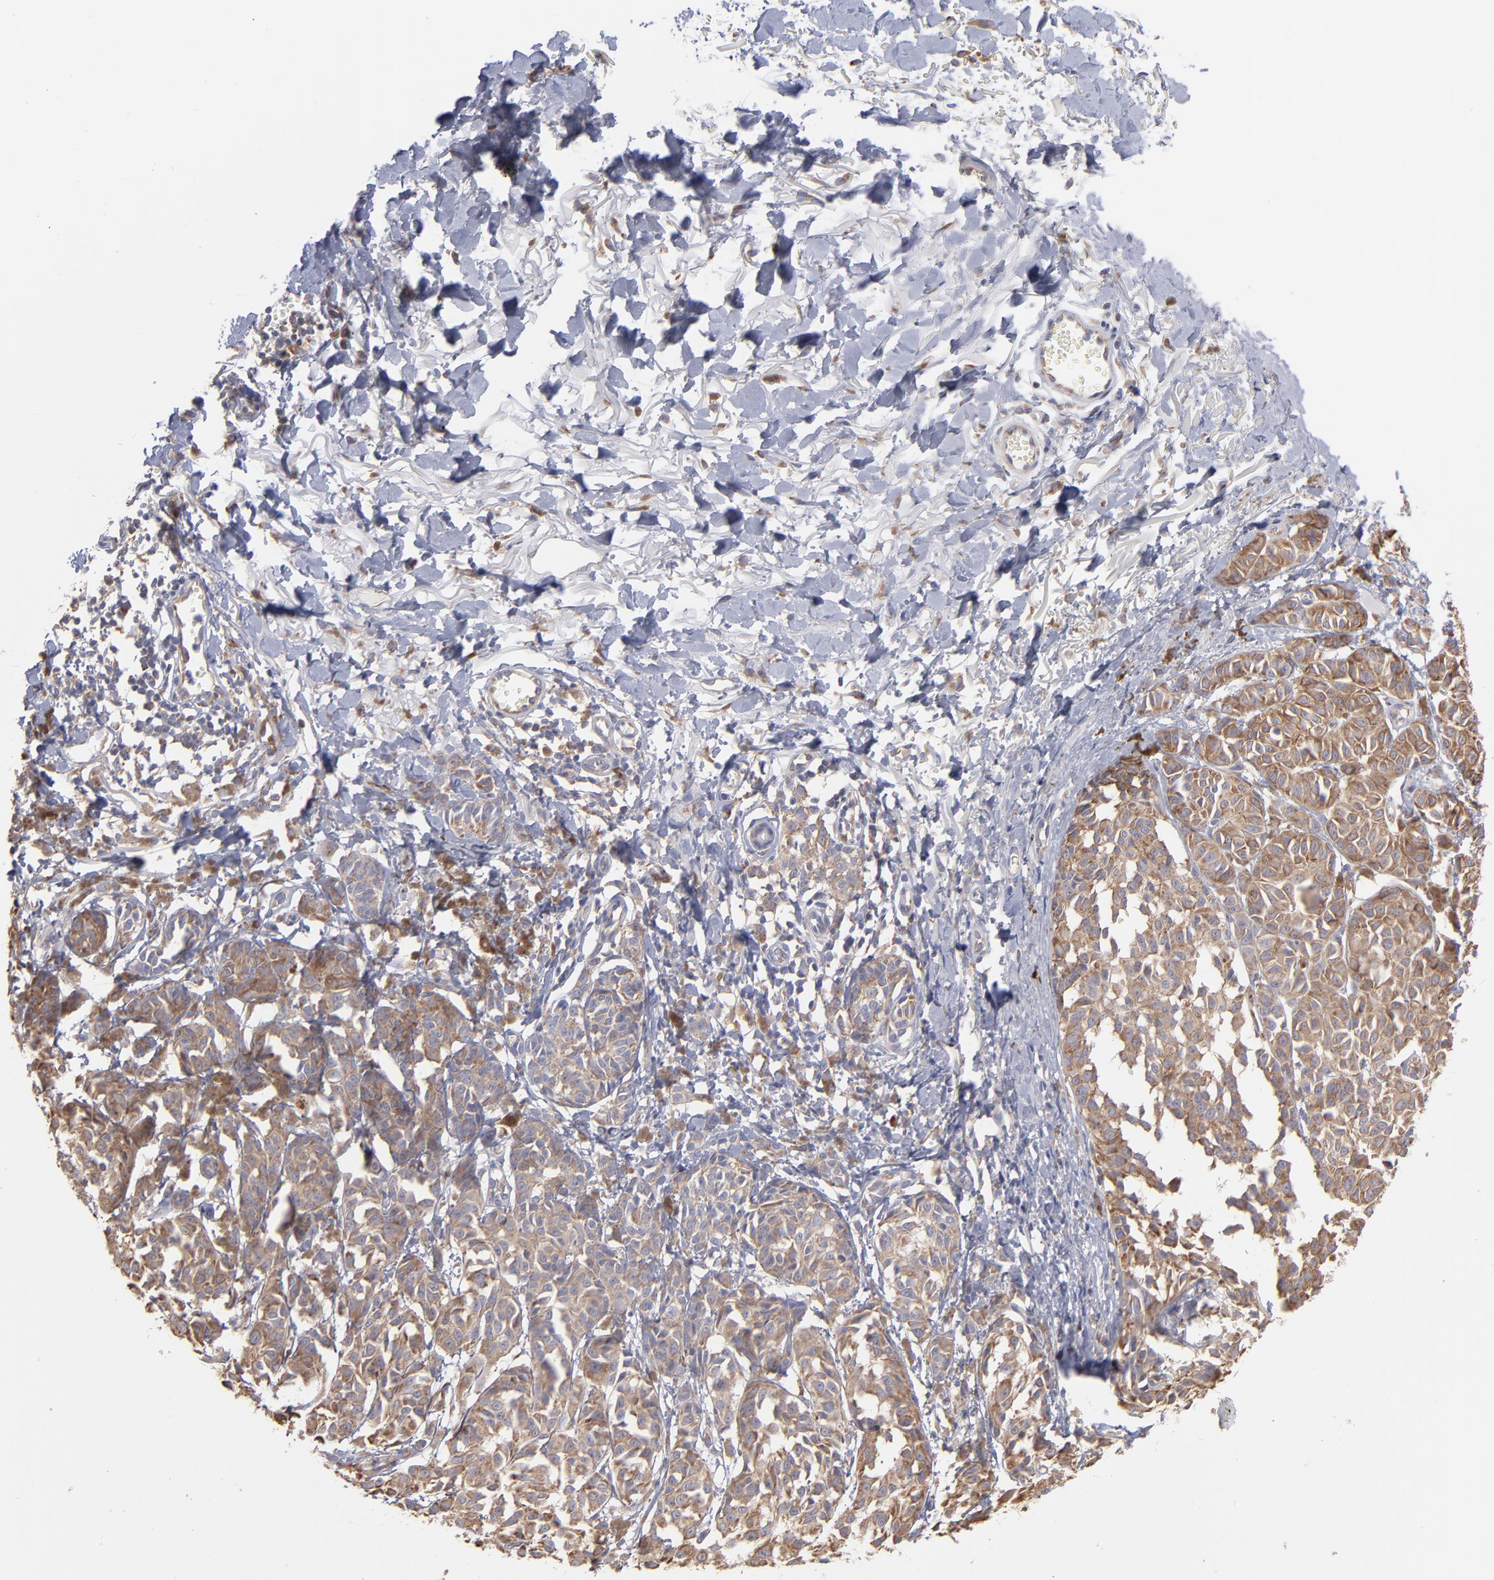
{"staining": {"intensity": "weak", "quantity": ">75%", "location": "cytoplasmic/membranous"}, "tissue": "melanoma", "cell_type": "Tumor cells", "image_type": "cancer", "snomed": [{"axis": "morphology", "description": "Malignant melanoma, NOS"}, {"axis": "topography", "description": "Skin"}], "caption": "Malignant melanoma stained with immunohistochemistry displays weak cytoplasmic/membranous positivity in about >75% of tumor cells.", "gene": "RPLP0", "patient": {"sex": "male", "age": 76}}